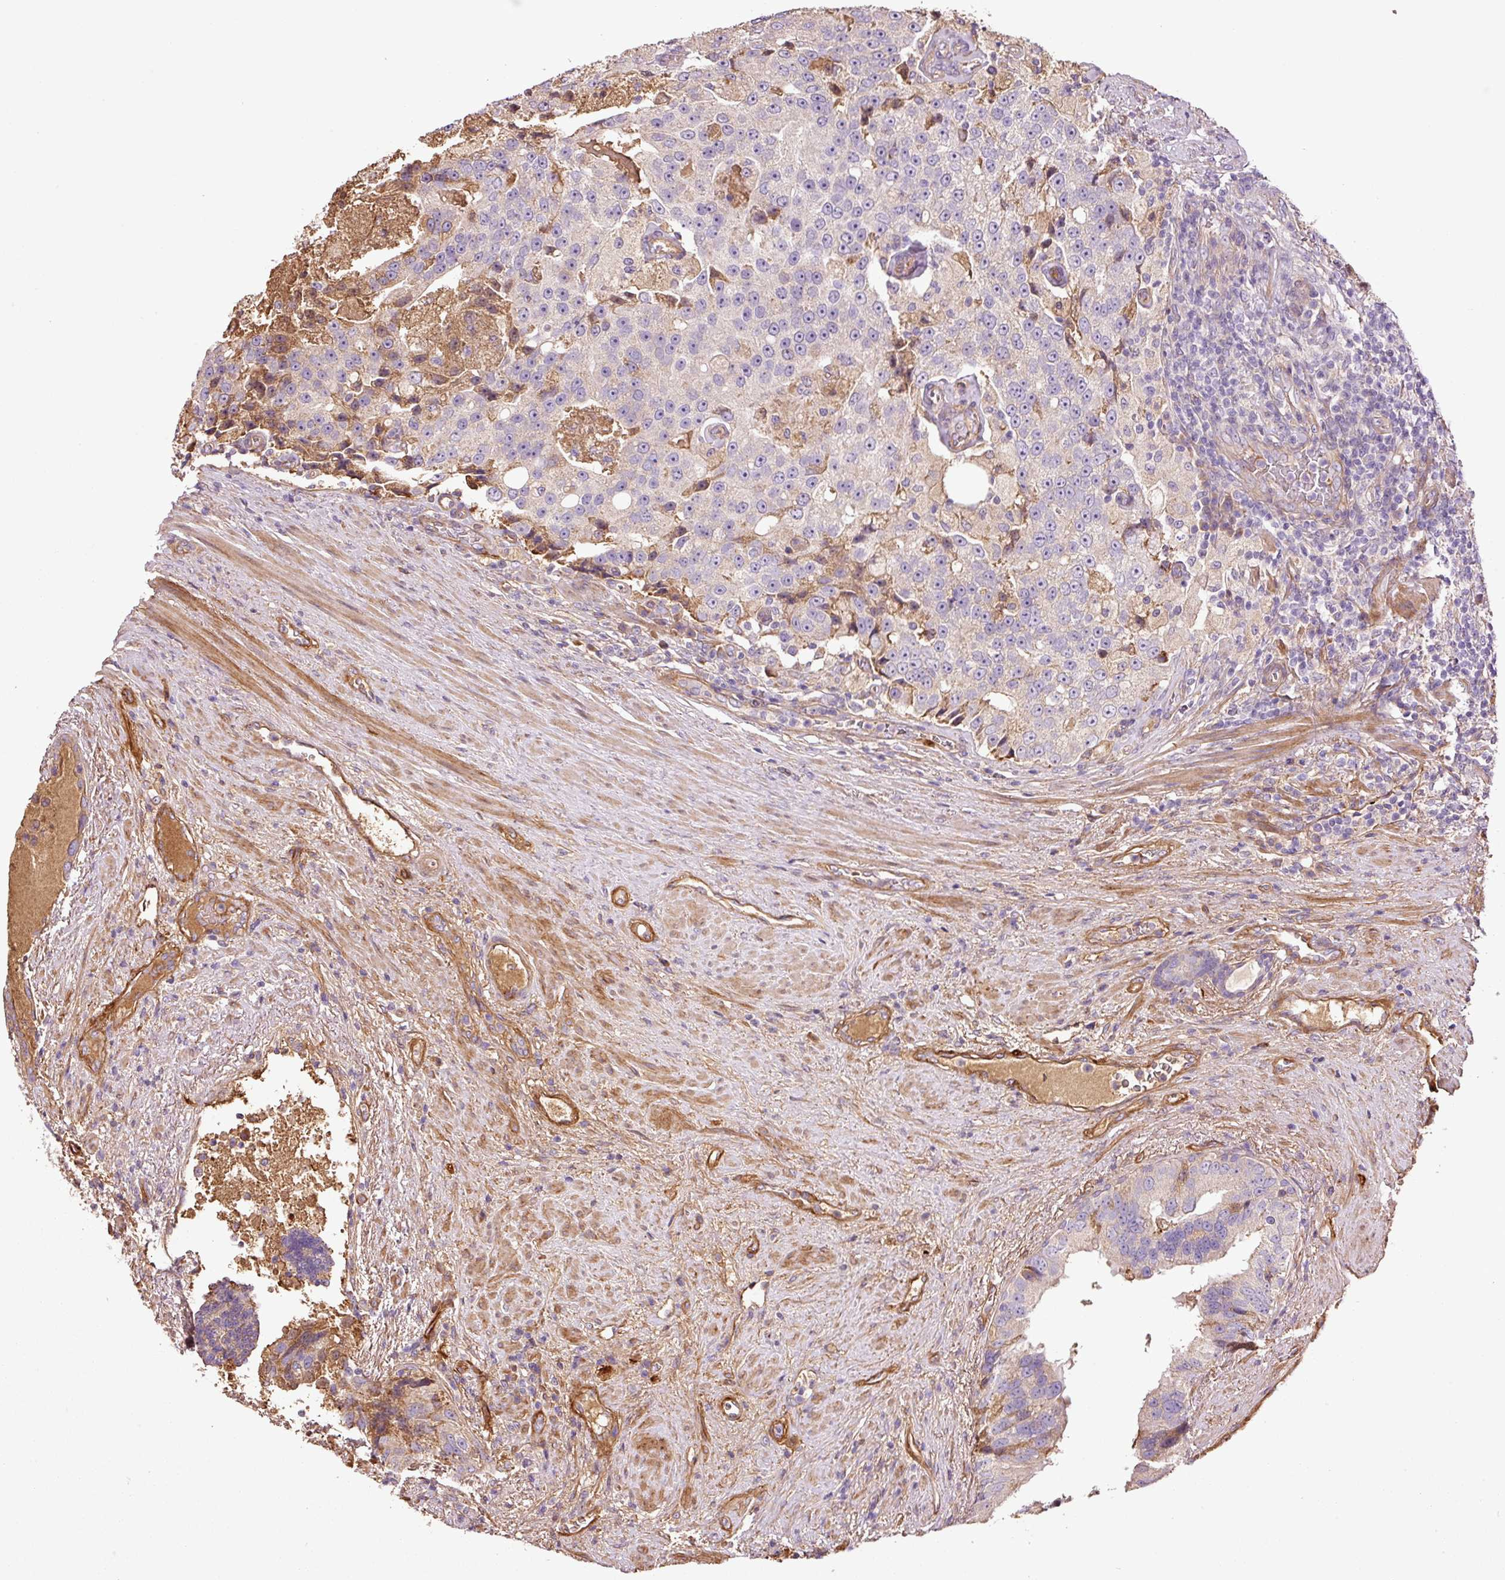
{"staining": {"intensity": "negative", "quantity": "none", "location": "none"}, "tissue": "prostate cancer", "cell_type": "Tumor cells", "image_type": "cancer", "snomed": [{"axis": "morphology", "description": "Adenocarcinoma, High grade"}, {"axis": "topography", "description": "Prostate"}], "caption": "DAB immunohistochemical staining of human prostate high-grade adenocarcinoma displays no significant staining in tumor cells. The staining is performed using DAB brown chromogen with nuclei counter-stained in using hematoxylin.", "gene": "NID2", "patient": {"sex": "male", "age": 70}}